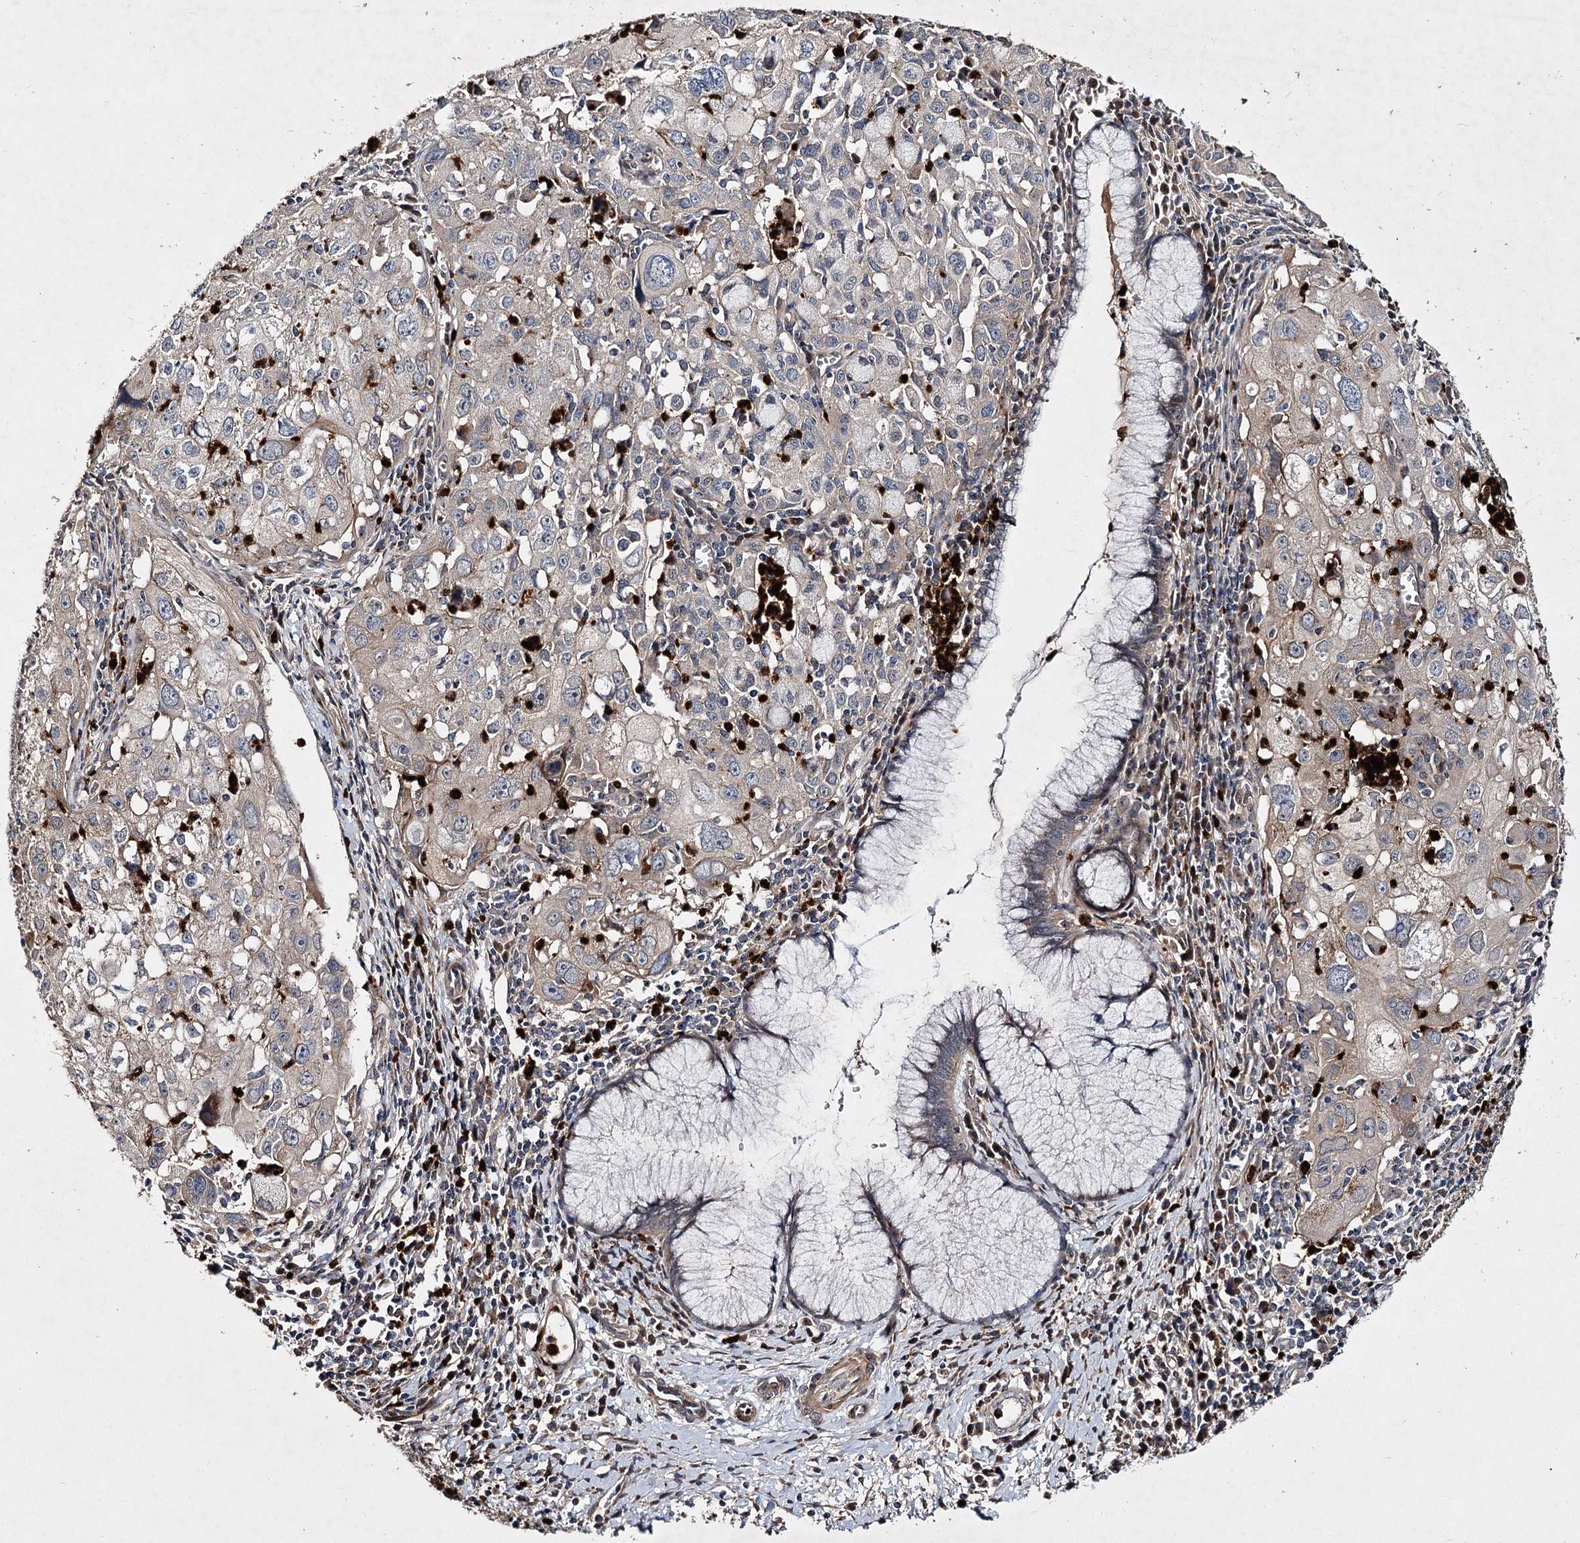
{"staining": {"intensity": "negative", "quantity": "none", "location": "none"}, "tissue": "cervical cancer", "cell_type": "Tumor cells", "image_type": "cancer", "snomed": [{"axis": "morphology", "description": "Squamous cell carcinoma, NOS"}, {"axis": "topography", "description": "Cervix"}], "caption": "Immunohistochemistry (IHC) histopathology image of neoplastic tissue: human cervical squamous cell carcinoma stained with DAB (3,3'-diaminobenzidine) reveals no significant protein staining in tumor cells.", "gene": "MINDY3", "patient": {"sex": "female", "age": 42}}